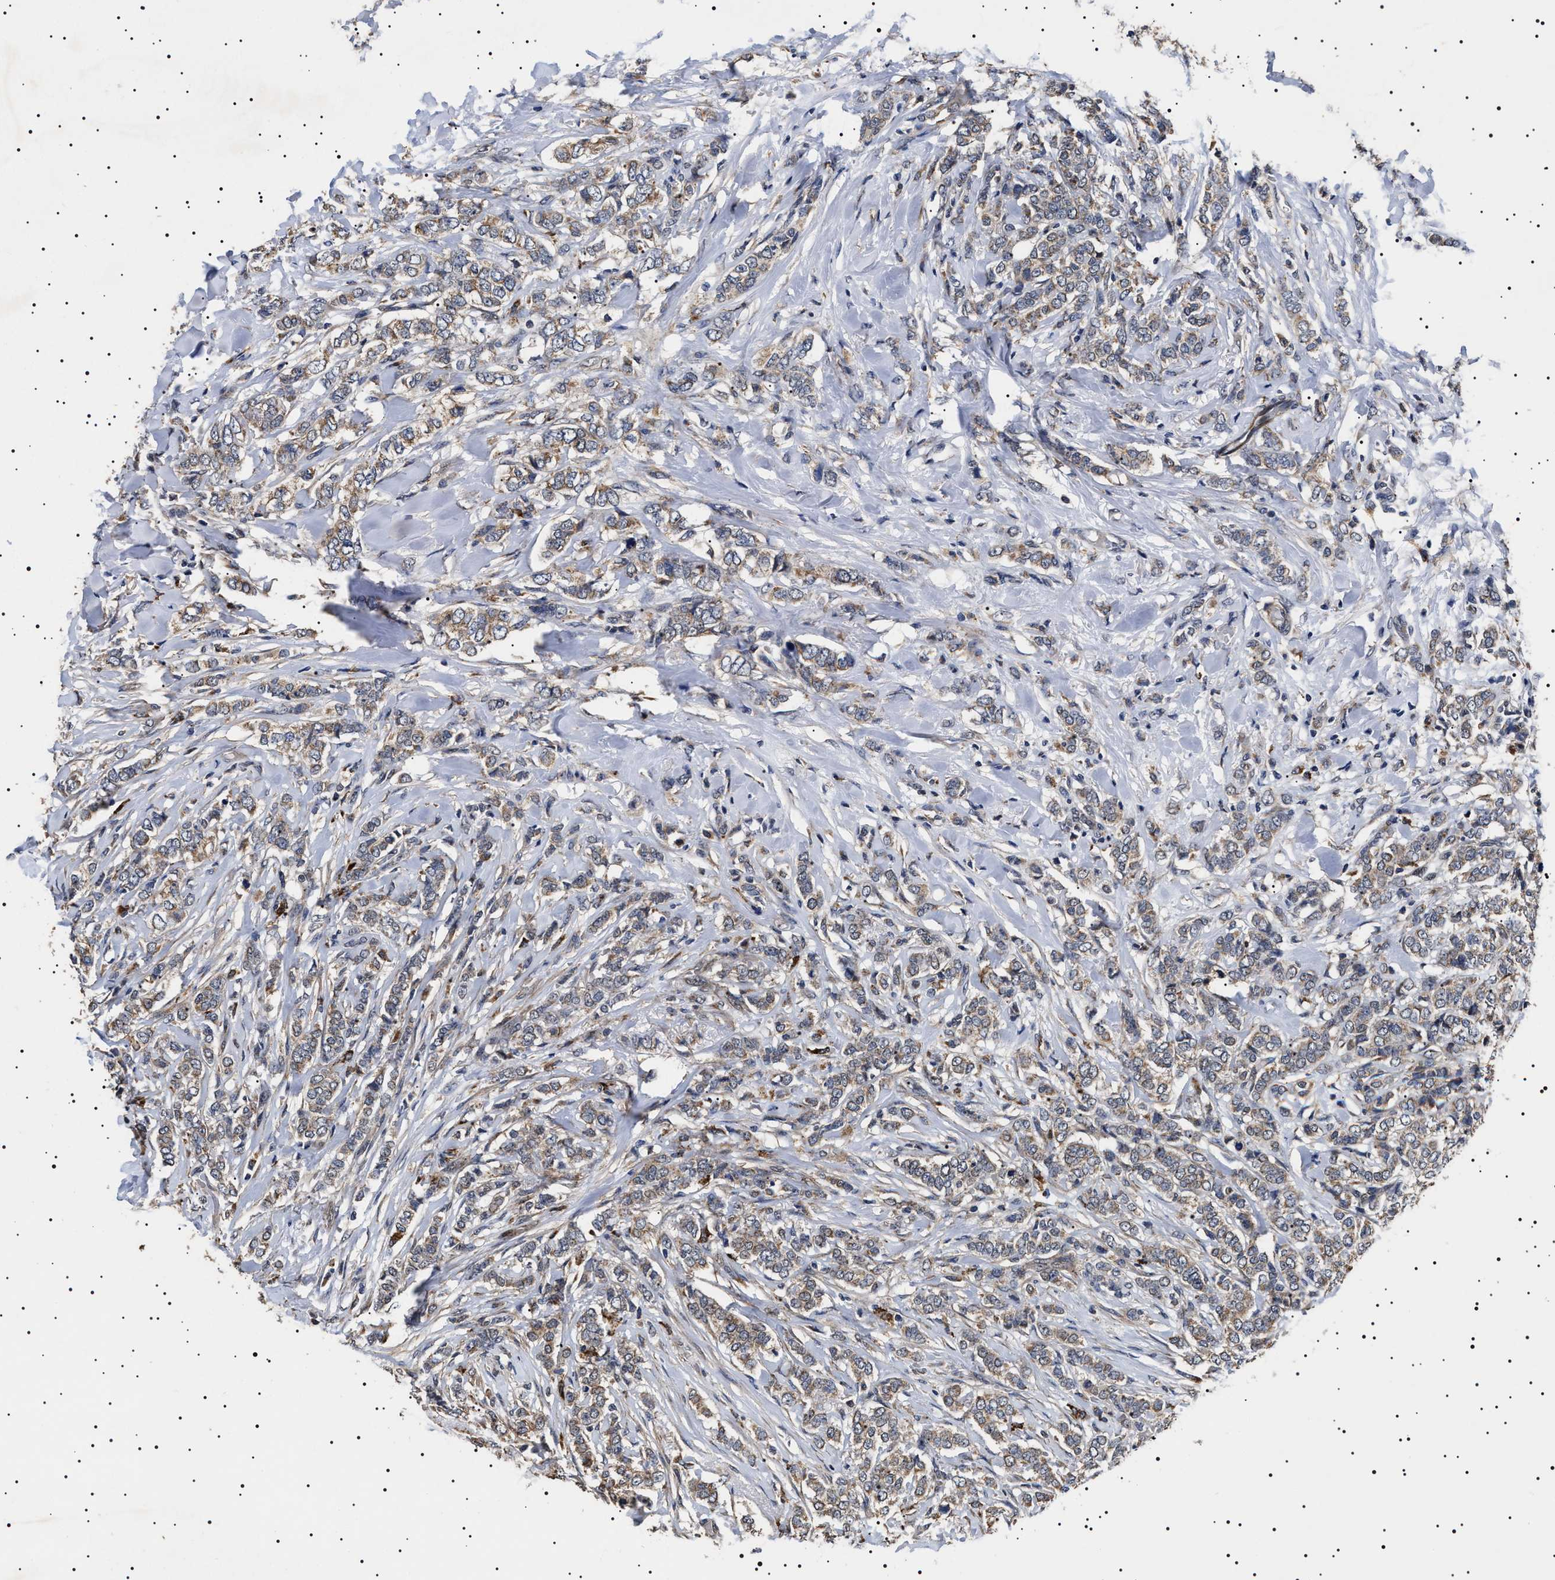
{"staining": {"intensity": "weak", "quantity": ">75%", "location": "cytoplasmic/membranous"}, "tissue": "breast cancer", "cell_type": "Tumor cells", "image_type": "cancer", "snomed": [{"axis": "morphology", "description": "Lobular carcinoma"}, {"axis": "topography", "description": "Skin"}, {"axis": "topography", "description": "Breast"}], "caption": "Immunohistochemical staining of human lobular carcinoma (breast) reveals weak cytoplasmic/membranous protein staining in about >75% of tumor cells. (DAB (3,3'-diaminobenzidine) IHC with brightfield microscopy, high magnification).", "gene": "RAB34", "patient": {"sex": "female", "age": 46}}